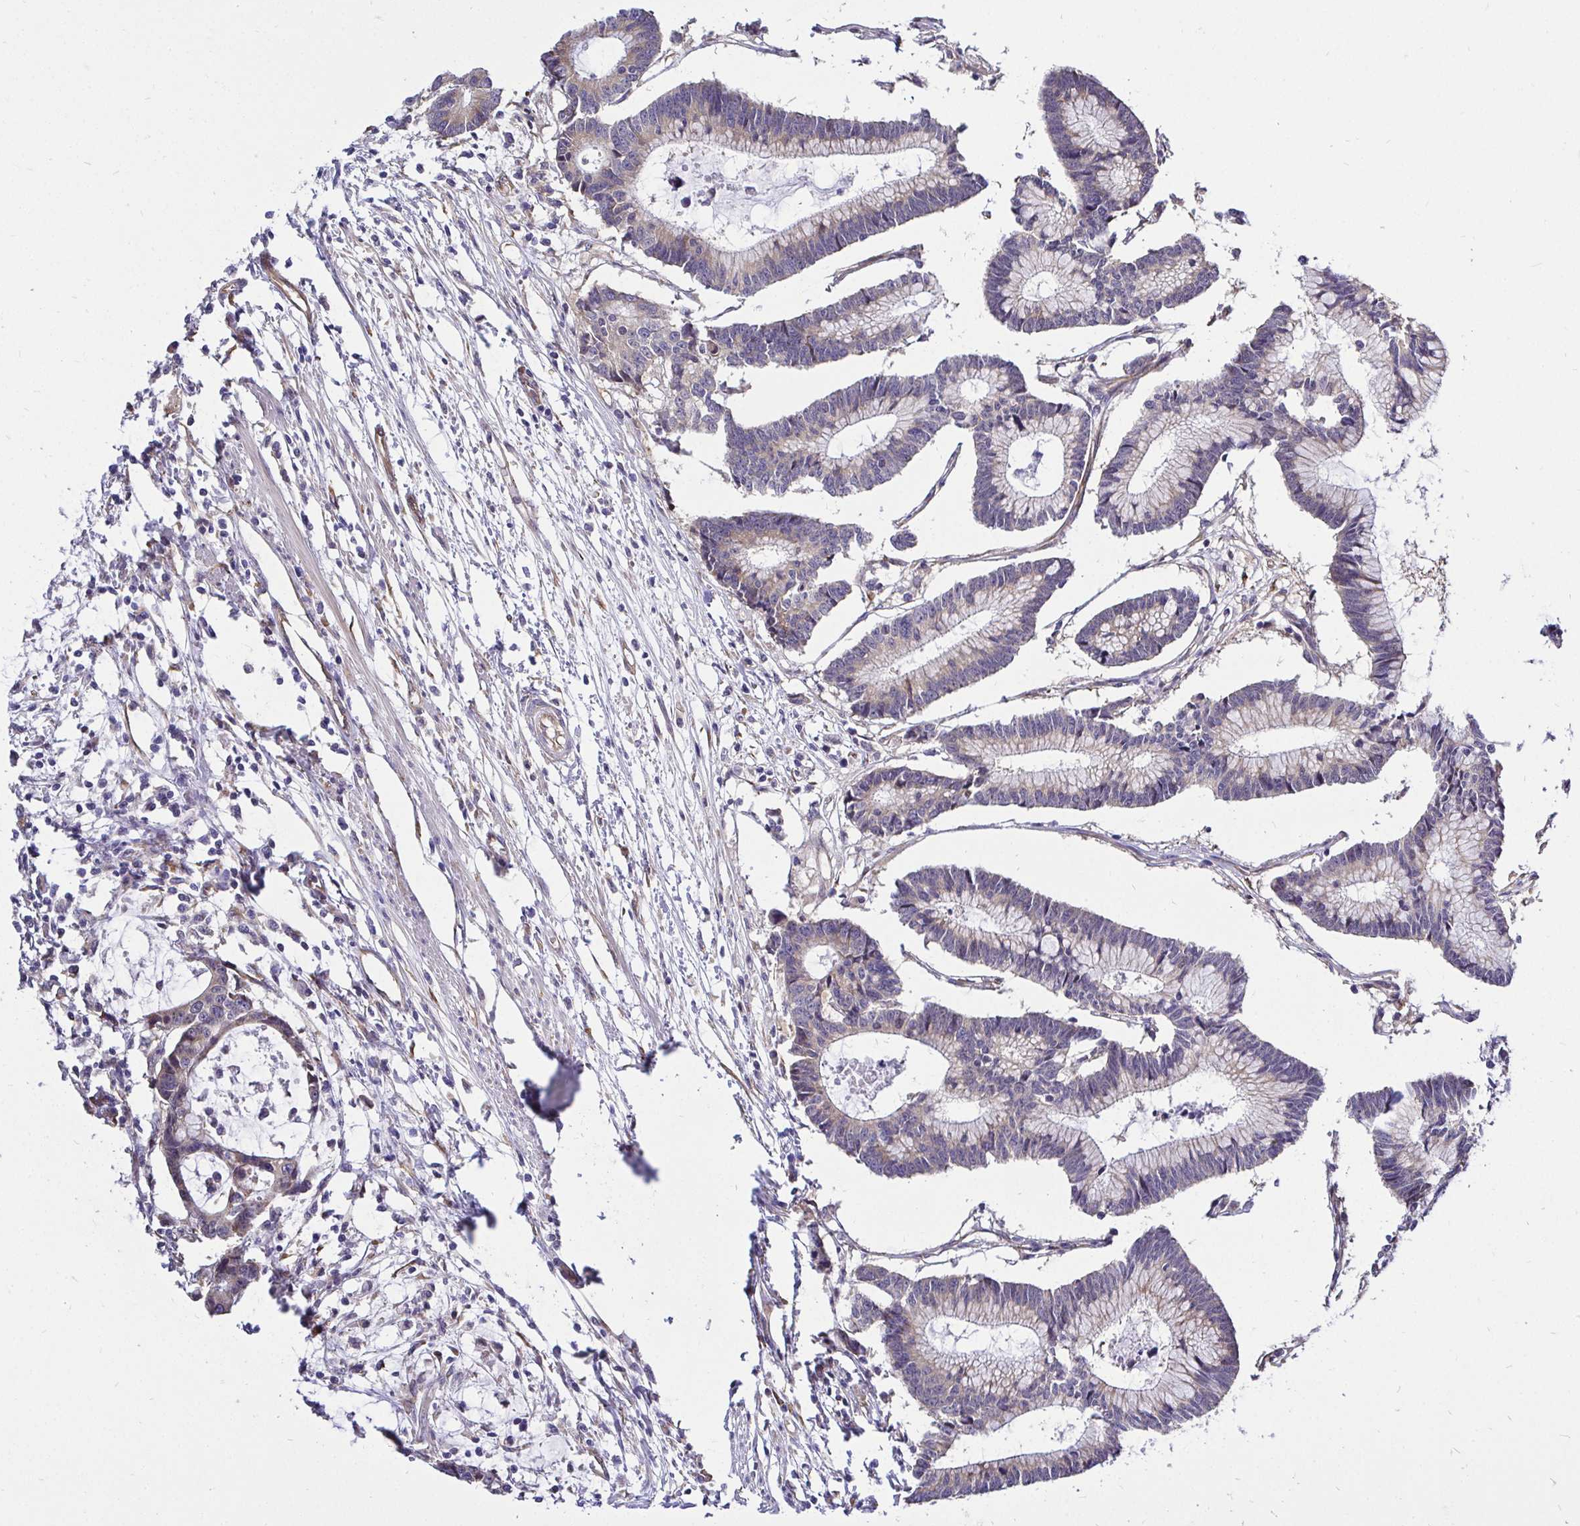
{"staining": {"intensity": "weak", "quantity": "25%-75%", "location": "cytoplasmic/membranous"}, "tissue": "colorectal cancer", "cell_type": "Tumor cells", "image_type": "cancer", "snomed": [{"axis": "morphology", "description": "Adenocarcinoma, NOS"}, {"axis": "topography", "description": "Colon"}], "caption": "Colorectal adenocarcinoma was stained to show a protein in brown. There is low levels of weak cytoplasmic/membranous expression in approximately 25%-75% of tumor cells.", "gene": "CCDC122", "patient": {"sex": "female", "age": 78}}